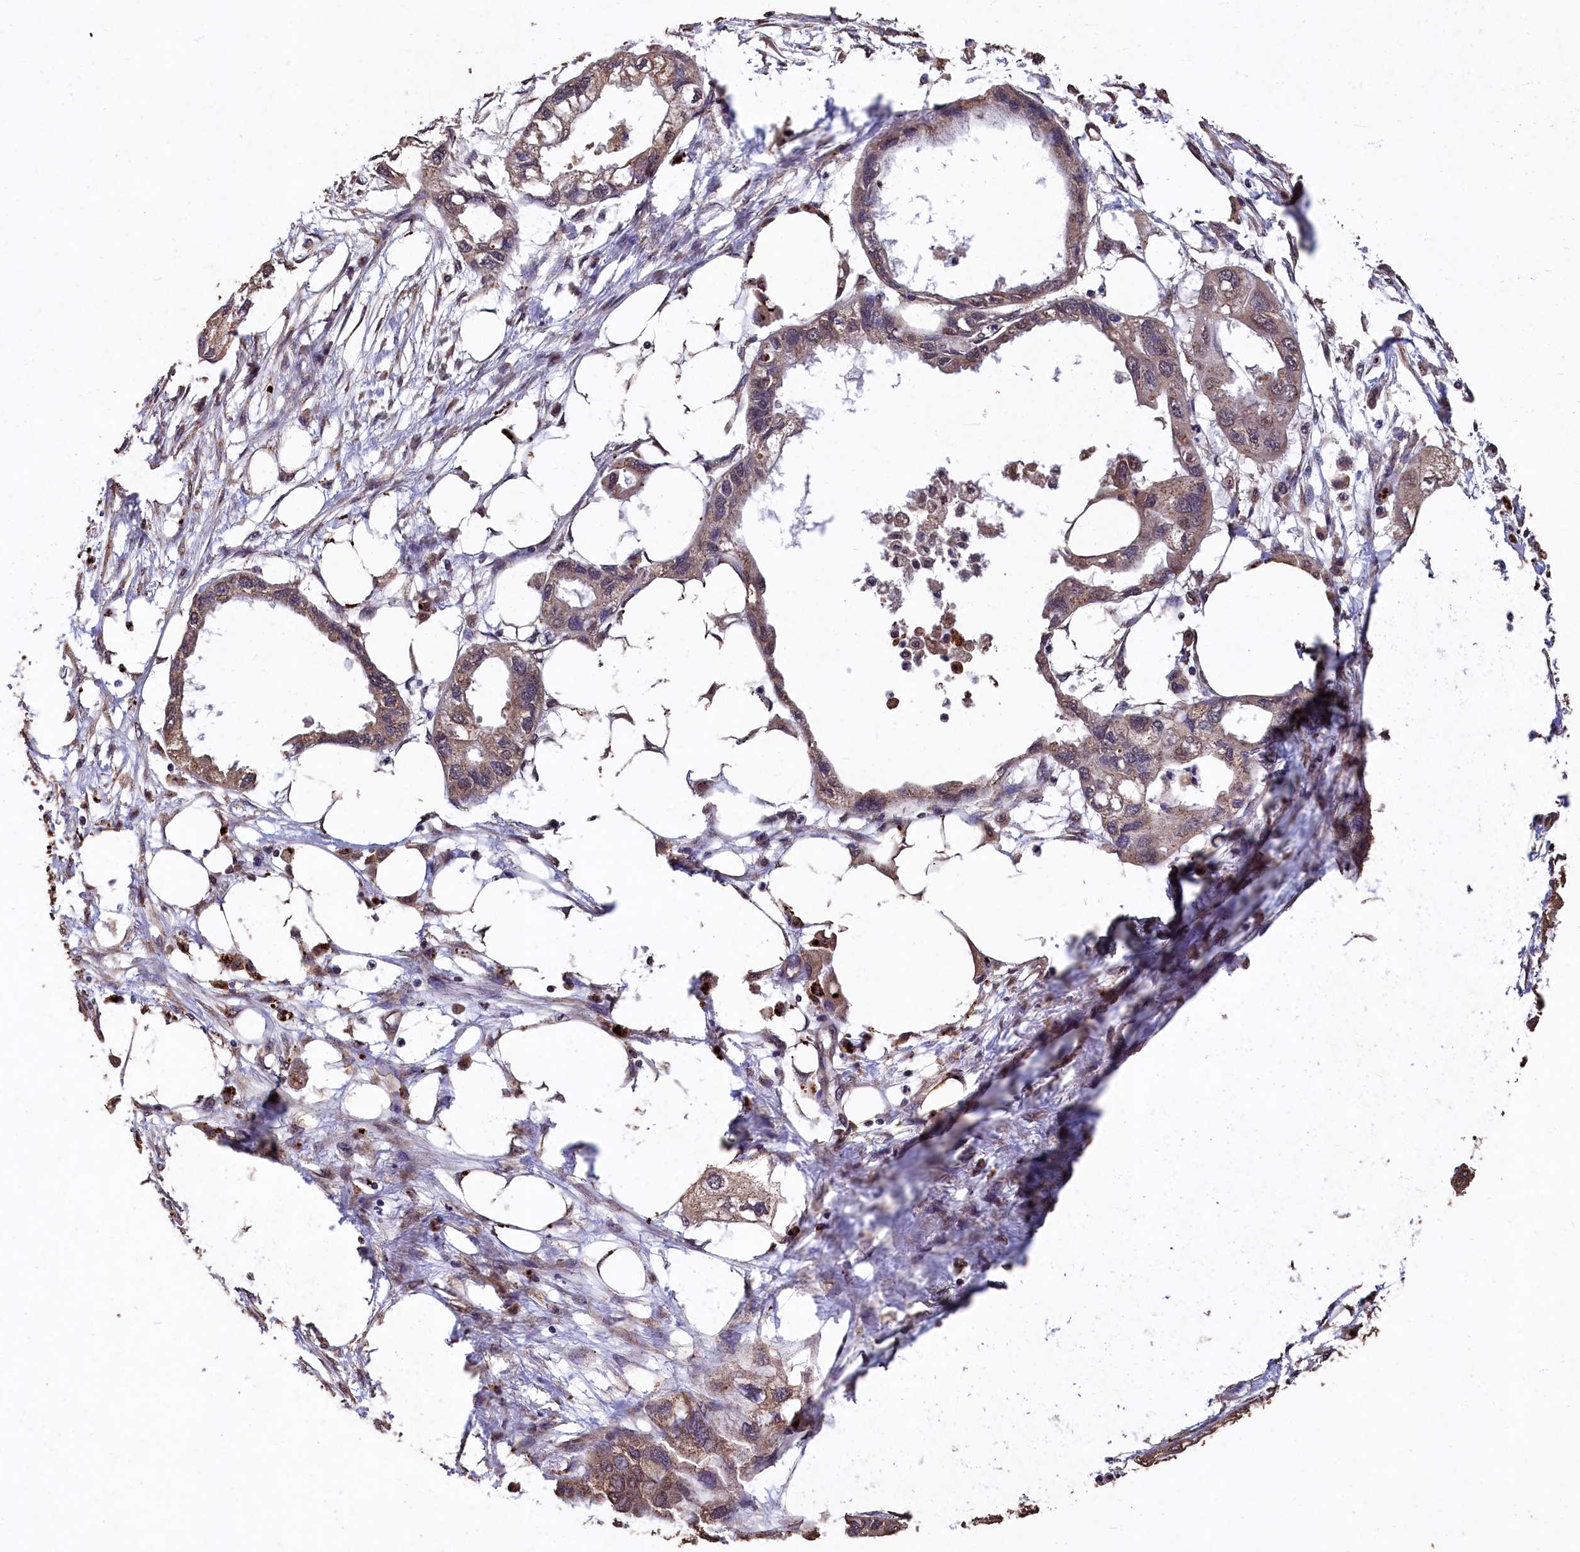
{"staining": {"intensity": "weak", "quantity": ">75%", "location": "cytoplasmic/membranous"}, "tissue": "endometrial cancer", "cell_type": "Tumor cells", "image_type": "cancer", "snomed": [{"axis": "morphology", "description": "Adenocarcinoma, NOS"}, {"axis": "morphology", "description": "Adenocarcinoma, metastatic, NOS"}, {"axis": "topography", "description": "Adipose tissue"}, {"axis": "topography", "description": "Endometrium"}], "caption": "IHC of human endometrial cancer demonstrates low levels of weak cytoplasmic/membranous expression in about >75% of tumor cells. Immunohistochemistry (ihc) stains the protein of interest in brown and the nuclei are stained blue.", "gene": "LSM4", "patient": {"sex": "female", "age": 67}}